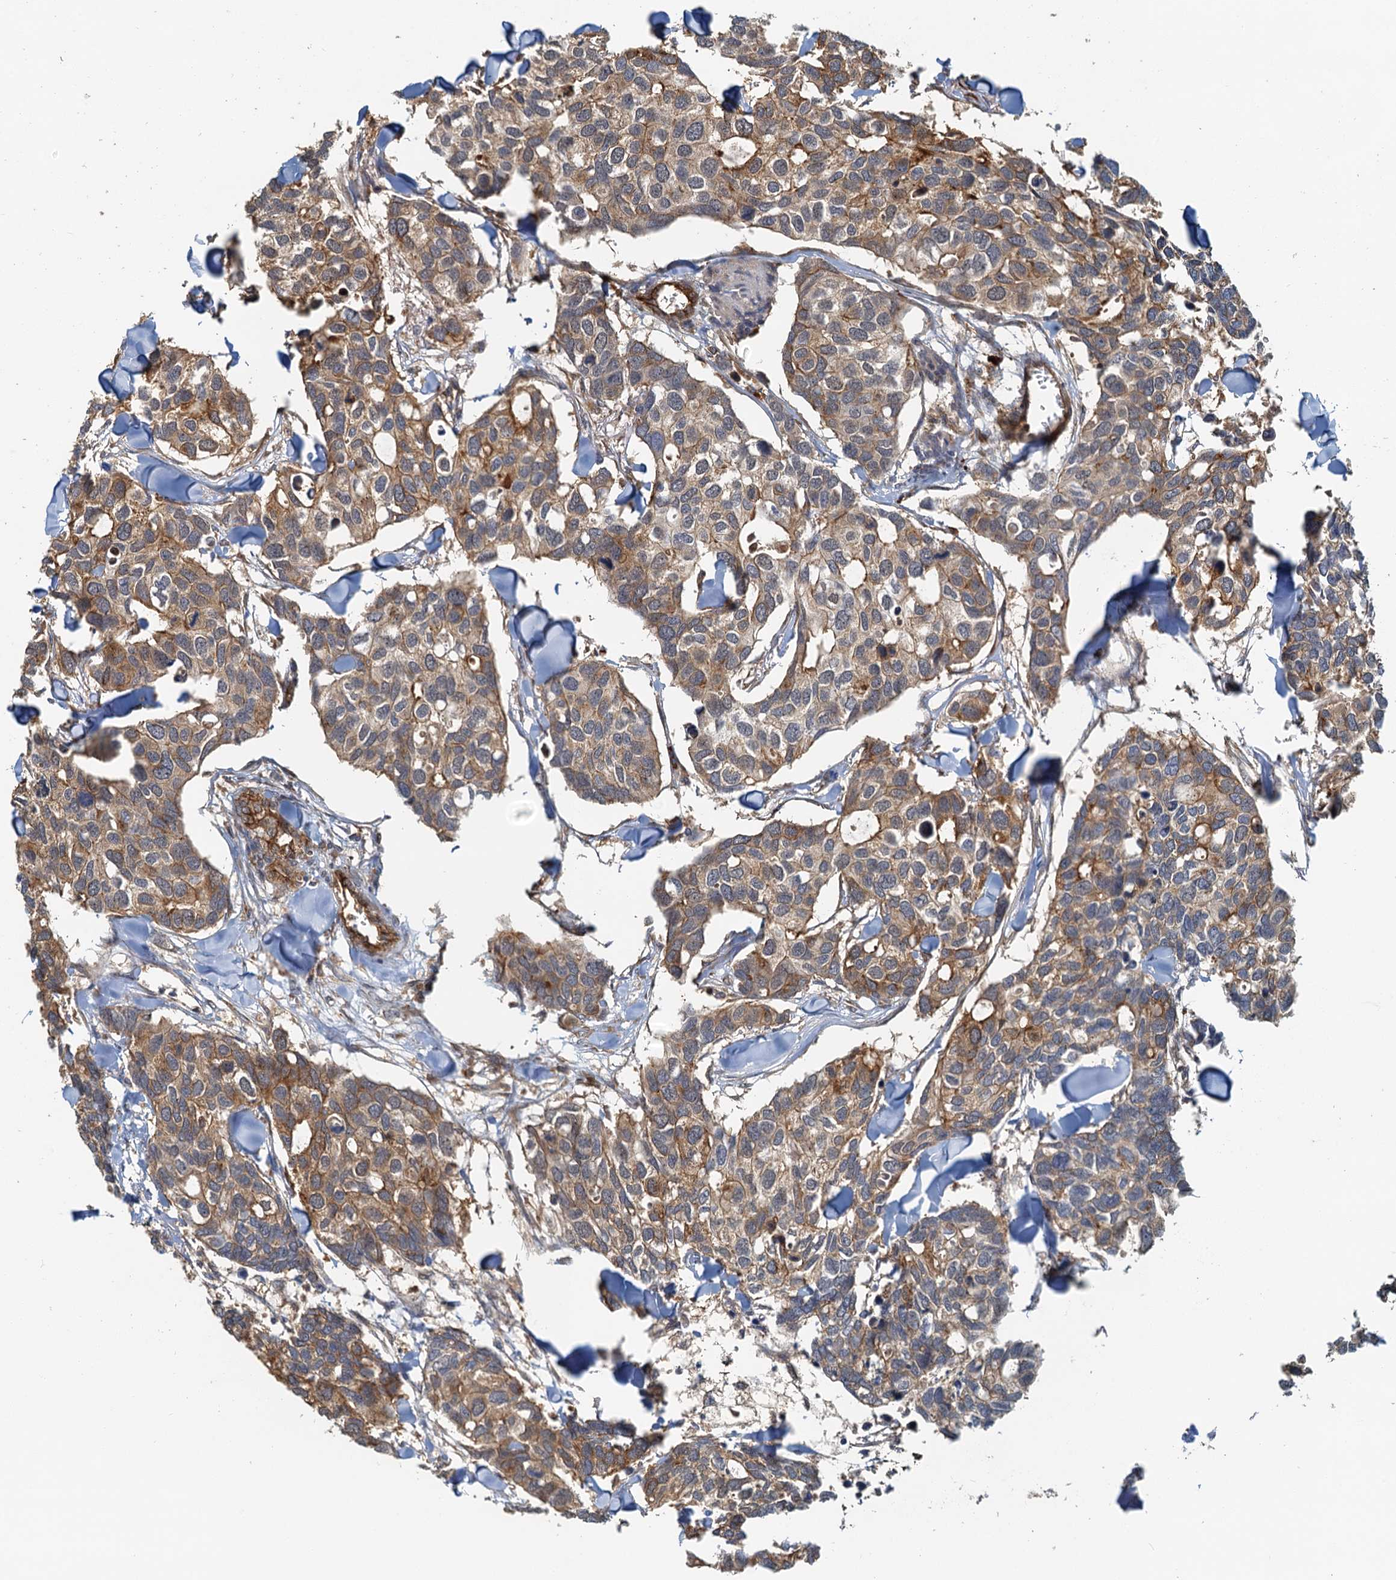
{"staining": {"intensity": "moderate", "quantity": "25%-75%", "location": "cytoplasmic/membranous"}, "tissue": "breast cancer", "cell_type": "Tumor cells", "image_type": "cancer", "snomed": [{"axis": "morphology", "description": "Duct carcinoma"}, {"axis": "topography", "description": "Breast"}], "caption": "Breast intraductal carcinoma was stained to show a protein in brown. There is medium levels of moderate cytoplasmic/membranous expression in about 25%-75% of tumor cells. The protein of interest is stained brown, and the nuclei are stained in blue (DAB IHC with brightfield microscopy, high magnification).", "gene": "NIPAL3", "patient": {"sex": "female", "age": 83}}